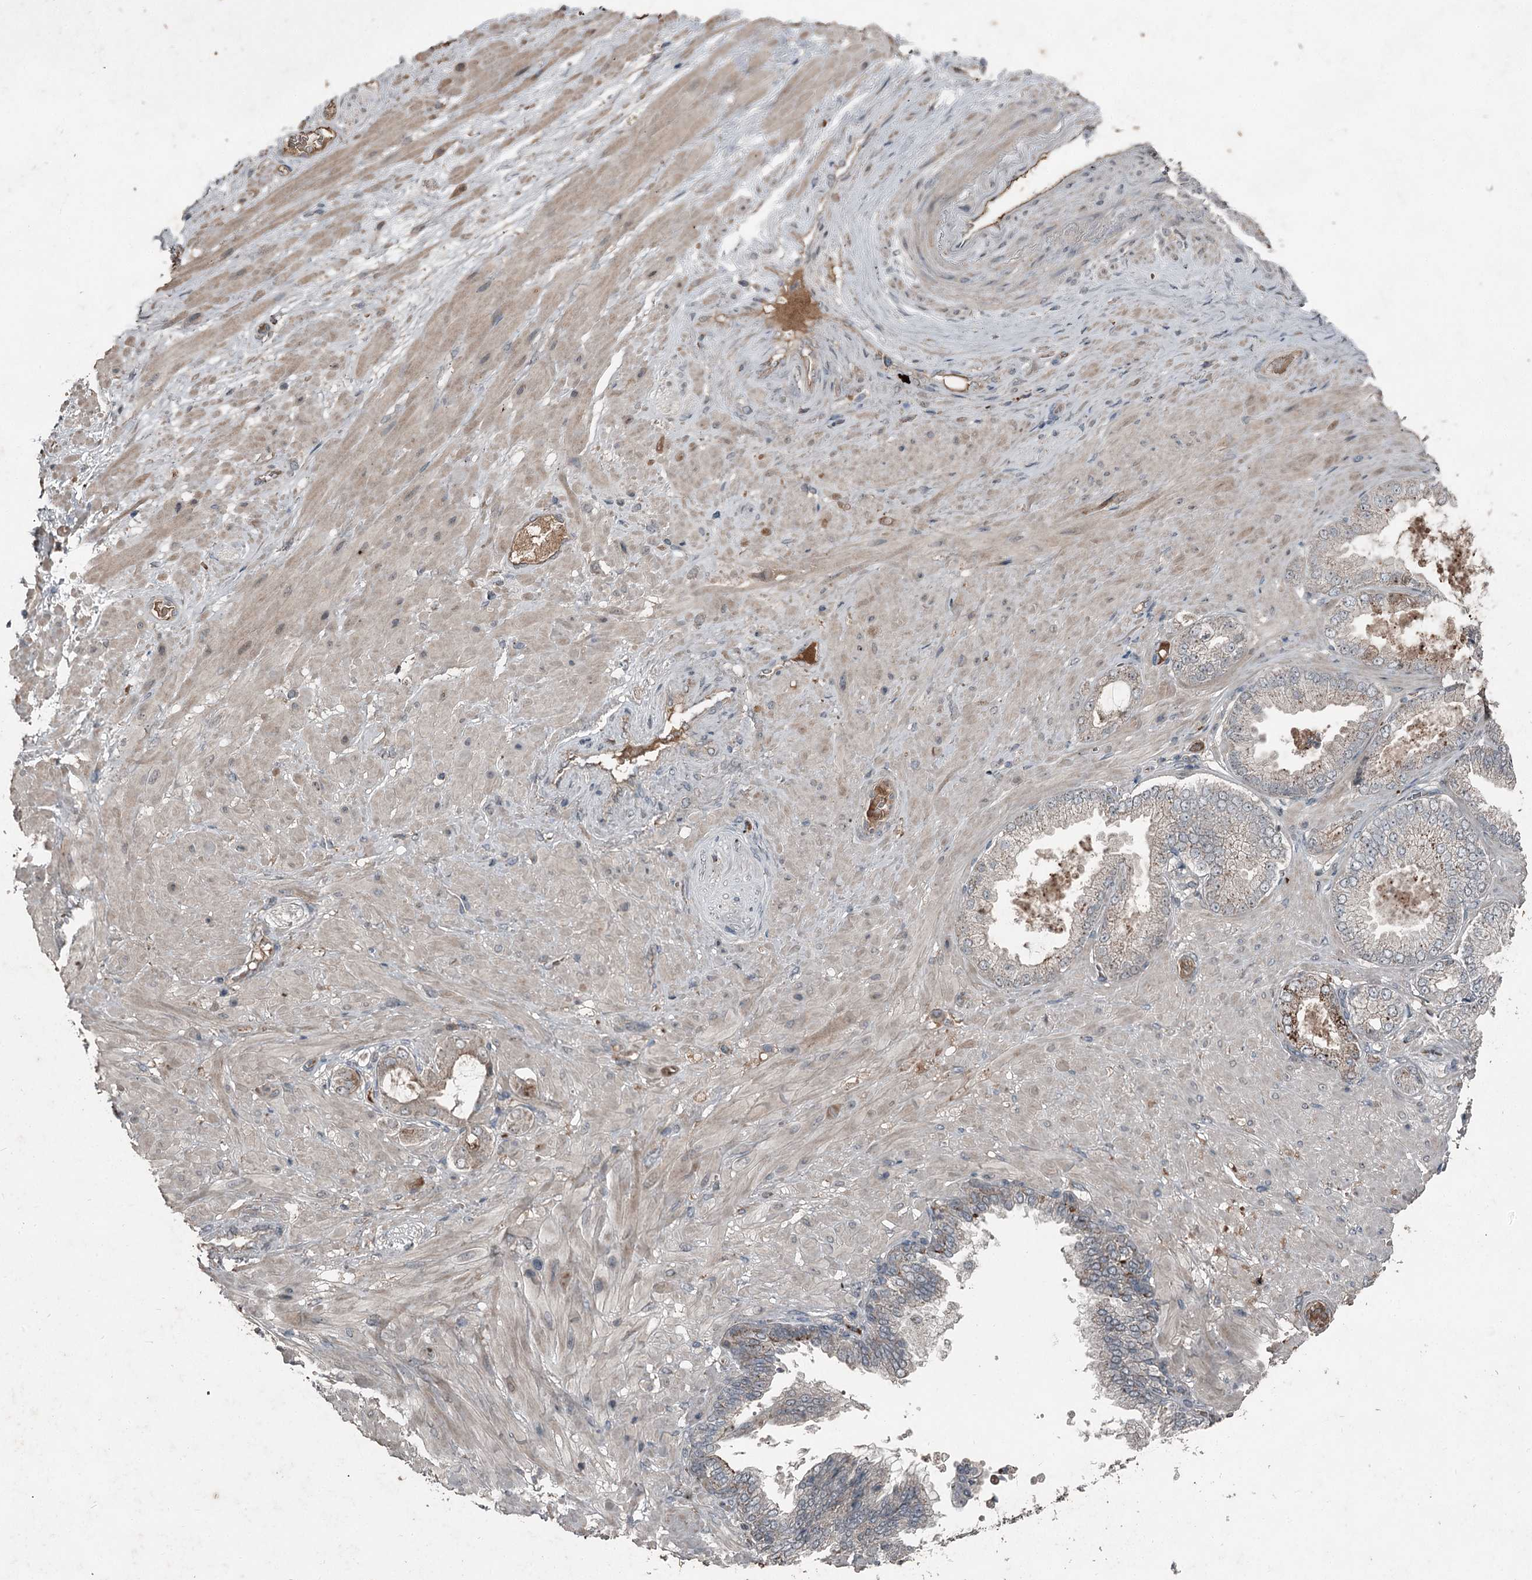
{"staining": {"intensity": "moderate", "quantity": ">75%", "location": "cytoplasmic/membranous"}, "tissue": "adipose tissue", "cell_type": "Adipocytes", "image_type": "normal", "snomed": [{"axis": "morphology", "description": "Normal tissue, NOS"}, {"axis": "morphology", "description": "Adenocarcinoma, Low grade"}, {"axis": "topography", "description": "Prostate"}, {"axis": "topography", "description": "Peripheral nerve tissue"}], "caption": "About >75% of adipocytes in unremarkable human adipose tissue reveal moderate cytoplasmic/membranous protein staining as visualized by brown immunohistochemical staining.", "gene": "SLC39A8", "patient": {"sex": "male", "age": 63}}